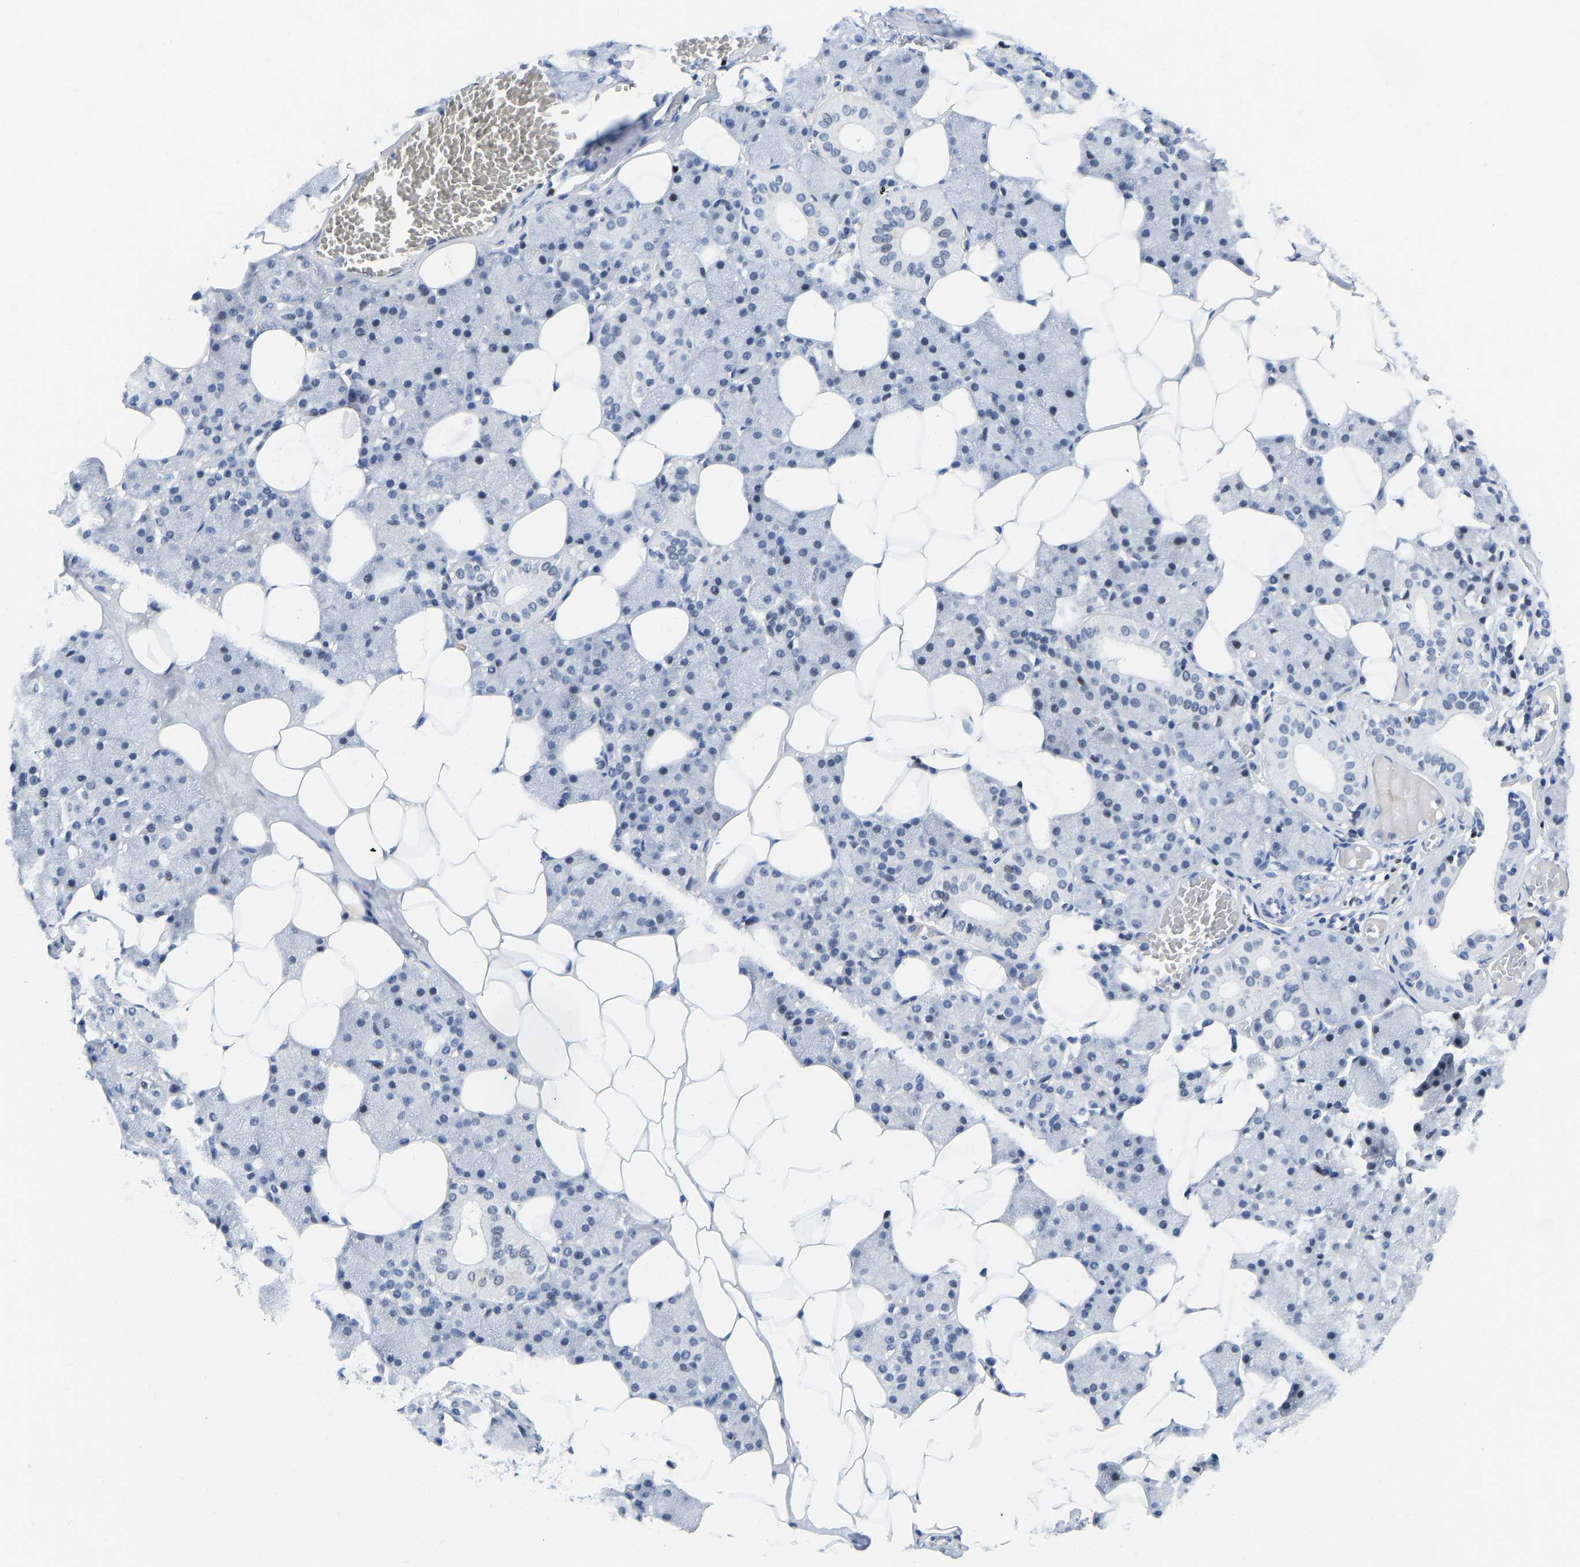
{"staining": {"intensity": "negative", "quantity": "none", "location": "none"}, "tissue": "salivary gland", "cell_type": "Glandular cells", "image_type": "normal", "snomed": [{"axis": "morphology", "description": "Normal tissue, NOS"}, {"axis": "topography", "description": "Salivary gland"}], "caption": "The image demonstrates no staining of glandular cells in normal salivary gland.", "gene": "TCF7", "patient": {"sex": "female", "age": 33}}